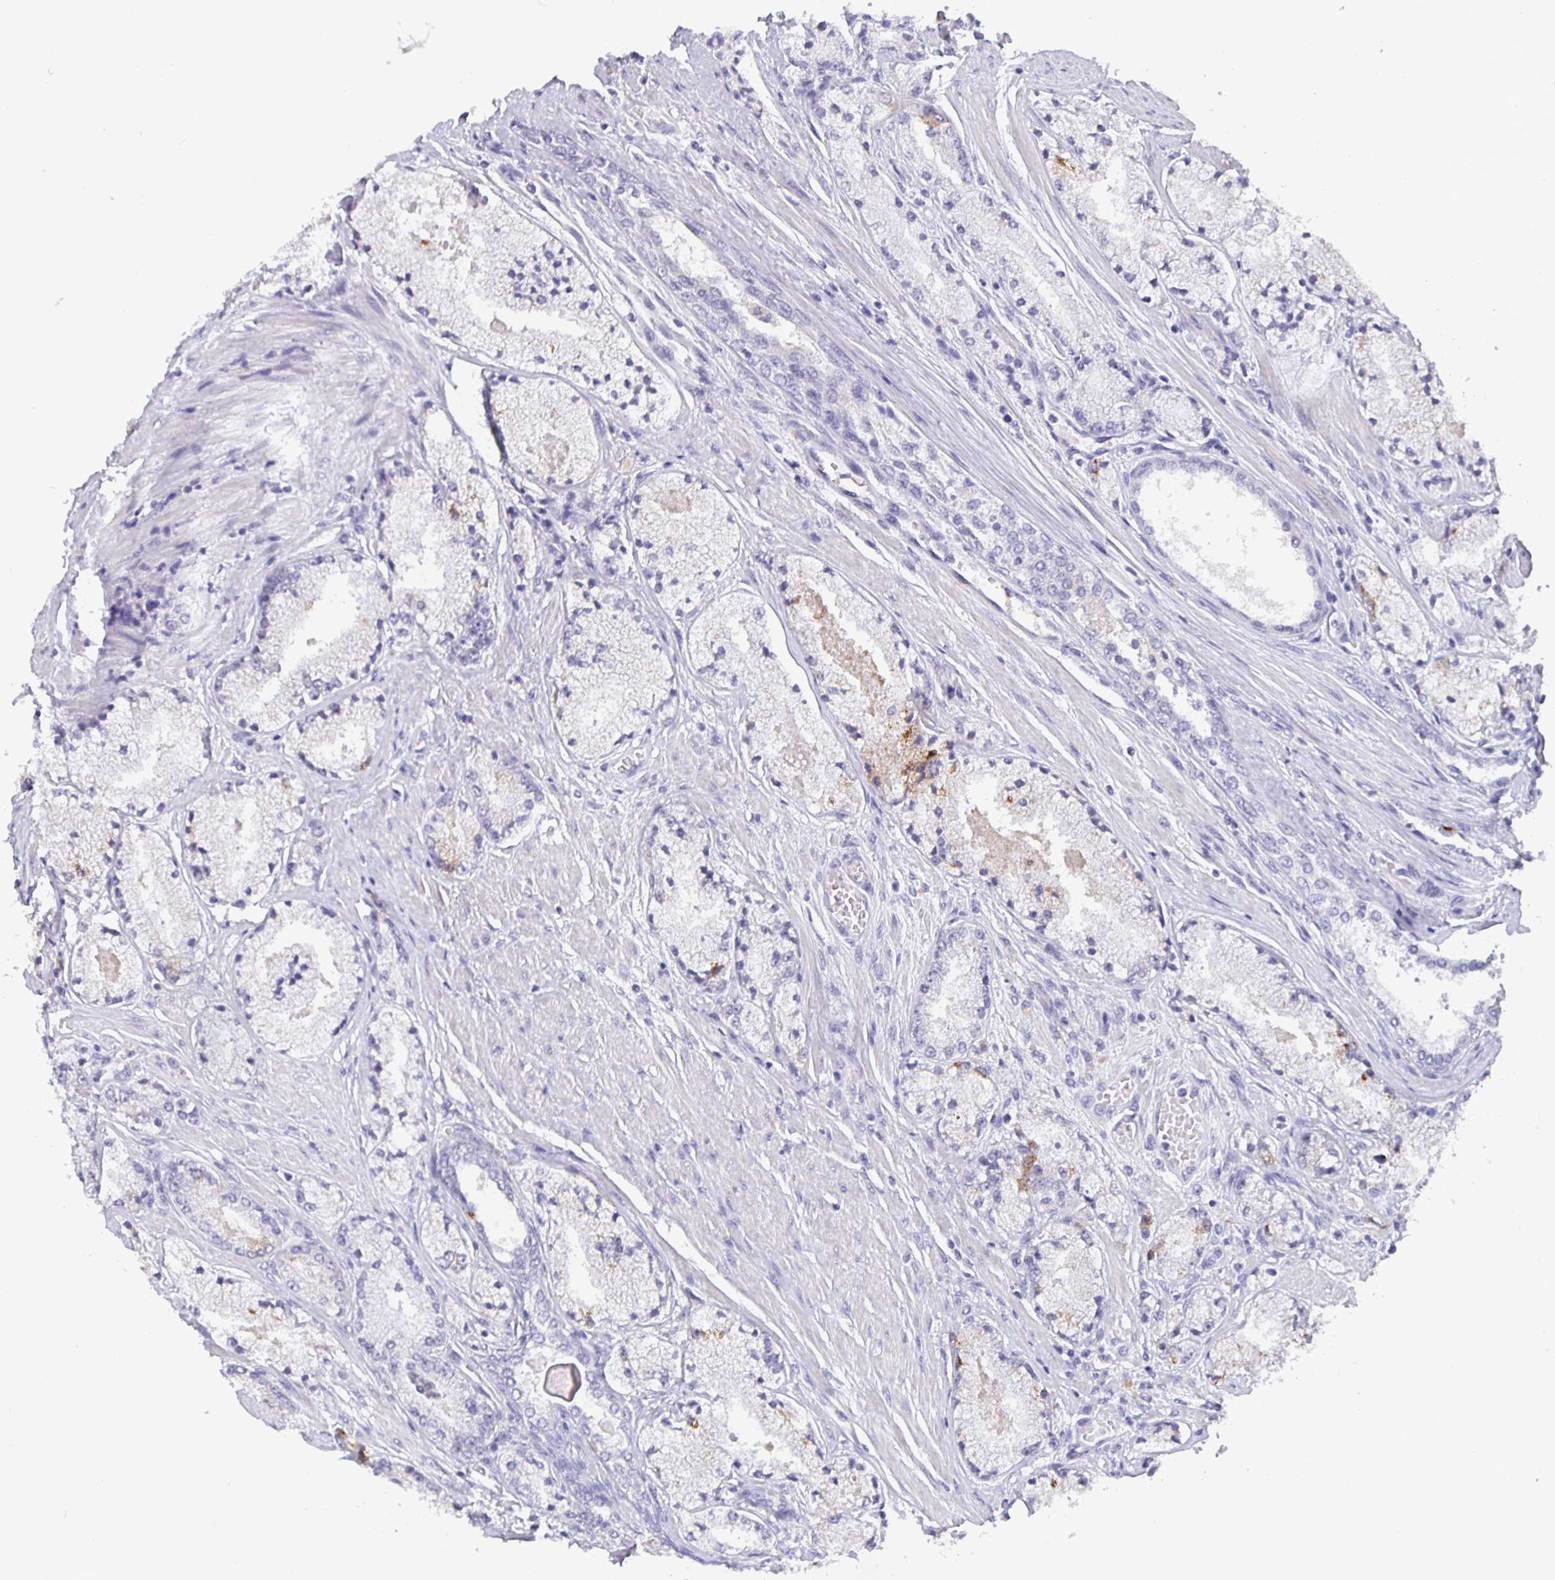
{"staining": {"intensity": "negative", "quantity": "none", "location": "none"}, "tissue": "prostate cancer", "cell_type": "Tumor cells", "image_type": "cancer", "snomed": [{"axis": "morphology", "description": "Adenocarcinoma, High grade"}, {"axis": "topography", "description": "Prostate"}], "caption": "Image shows no significant protein expression in tumor cells of prostate adenocarcinoma (high-grade). (Brightfield microscopy of DAB immunohistochemistry at high magnification).", "gene": "GDF15", "patient": {"sex": "male", "age": 63}}